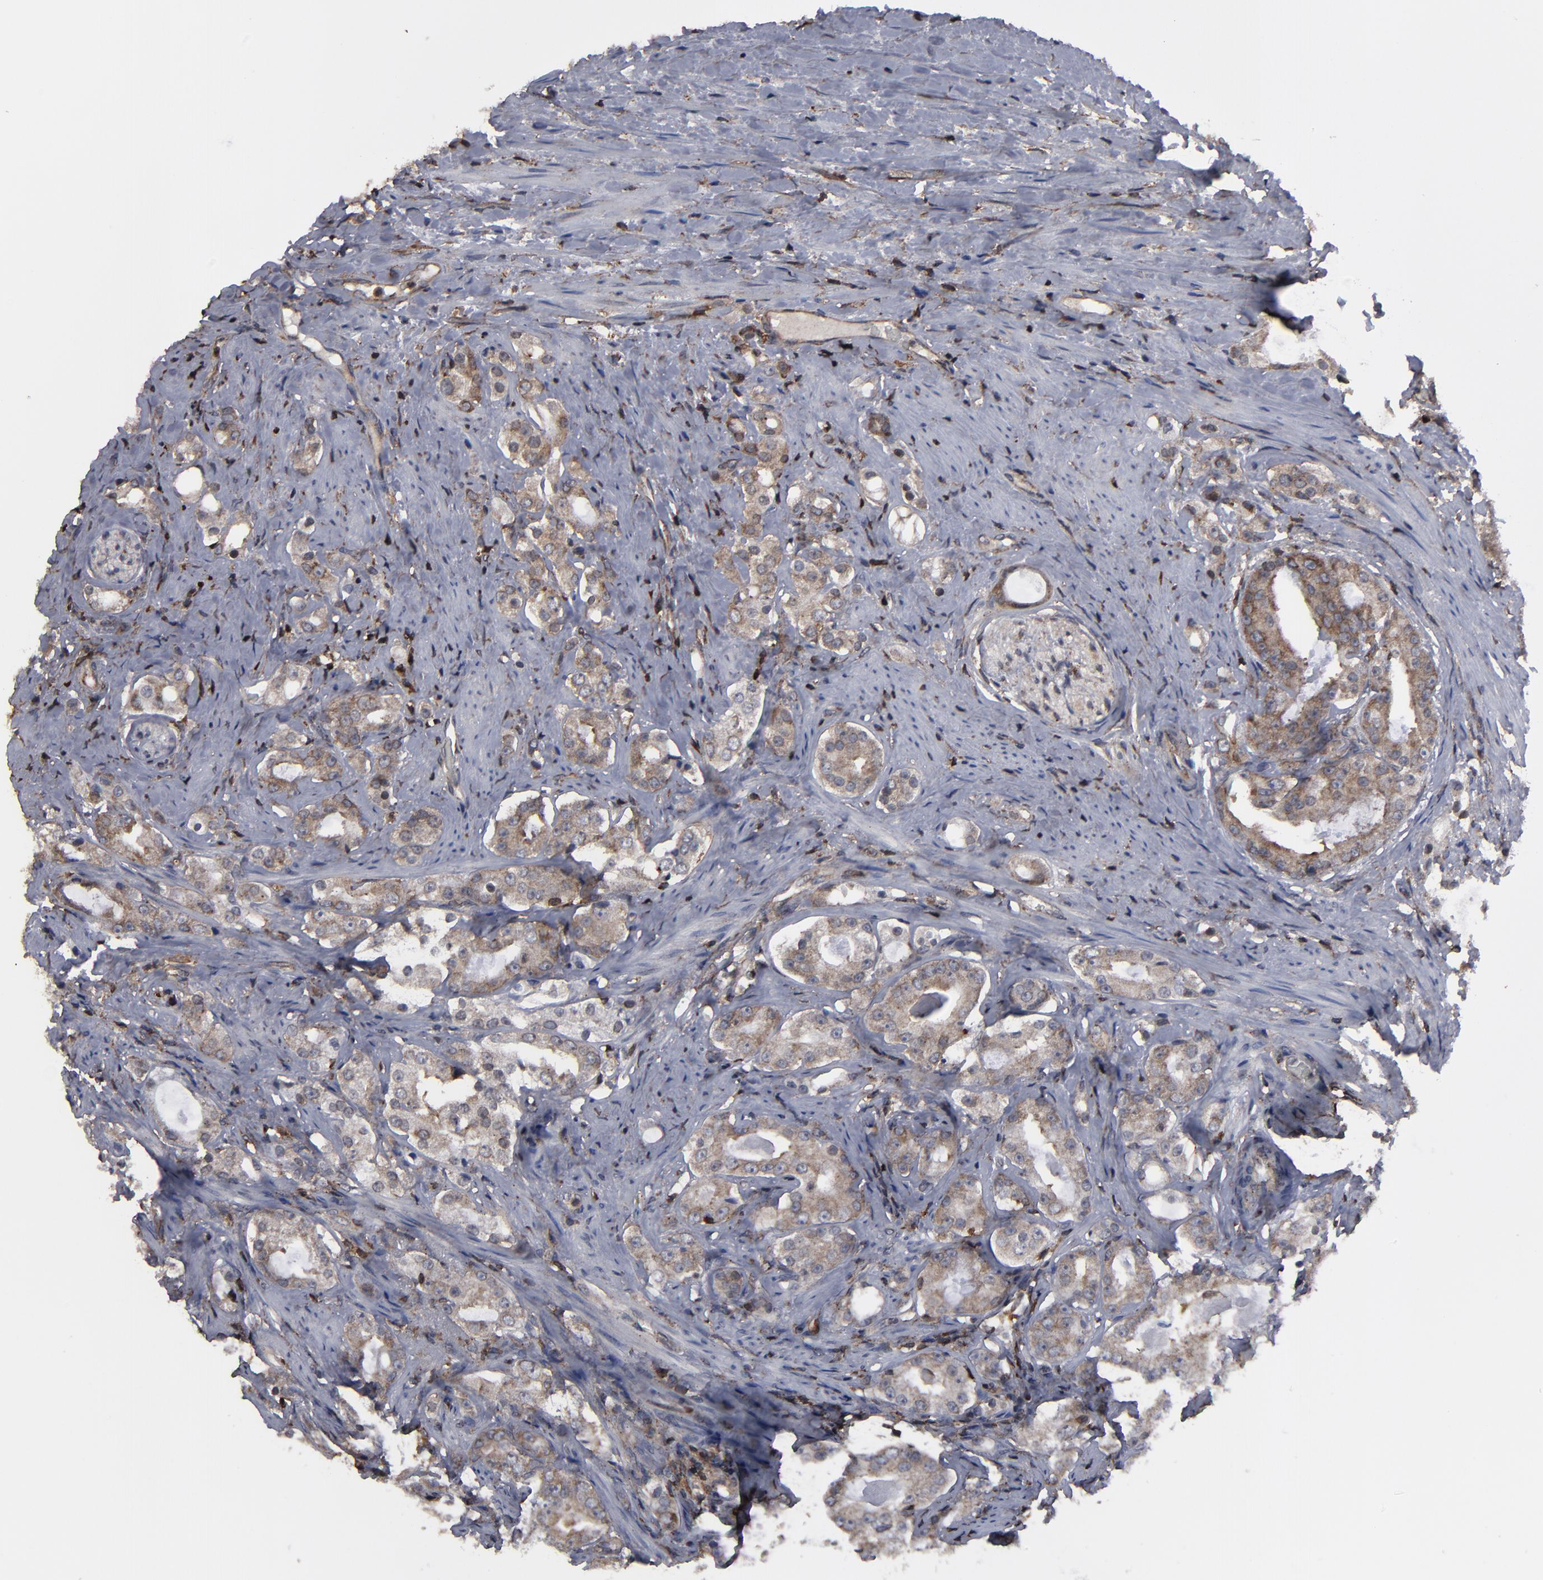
{"staining": {"intensity": "moderate", "quantity": ">75%", "location": "cytoplasmic/membranous"}, "tissue": "prostate cancer", "cell_type": "Tumor cells", "image_type": "cancer", "snomed": [{"axis": "morphology", "description": "Adenocarcinoma, High grade"}, {"axis": "topography", "description": "Prostate"}], "caption": "Approximately >75% of tumor cells in prostate high-grade adenocarcinoma show moderate cytoplasmic/membranous protein expression as visualized by brown immunohistochemical staining.", "gene": "KIAA2026", "patient": {"sex": "male", "age": 68}}